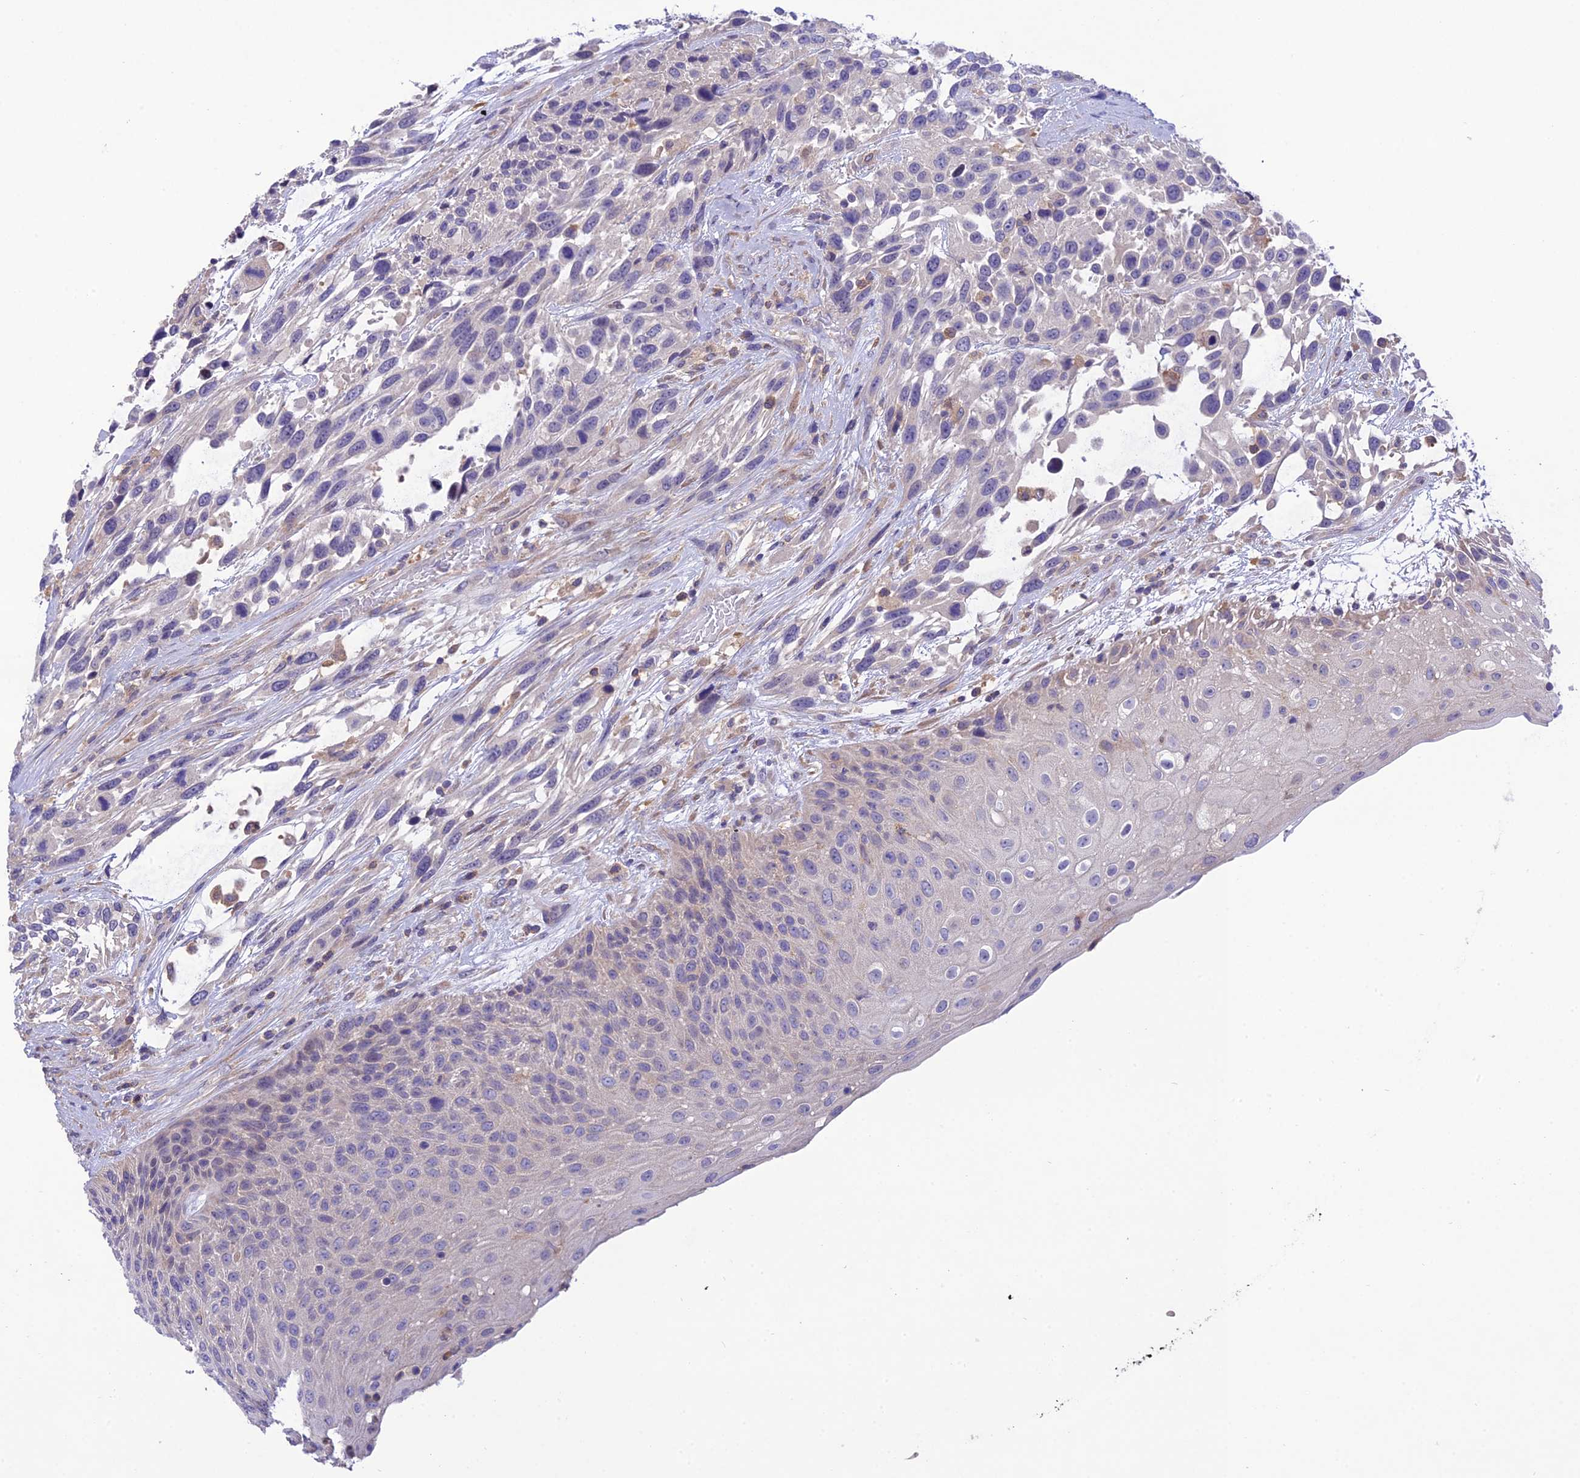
{"staining": {"intensity": "negative", "quantity": "none", "location": "none"}, "tissue": "urothelial cancer", "cell_type": "Tumor cells", "image_type": "cancer", "snomed": [{"axis": "morphology", "description": "Urothelial carcinoma, High grade"}, {"axis": "topography", "description": "Urinary bladder"}], "caption": "Micrograph shows no protein staining in tumor cells of urothelial cancer tissue. (DAB immunohistochemistry, high magnification).", "gene": "SNX24", "patient": {"sex": "female", "age": 70}}